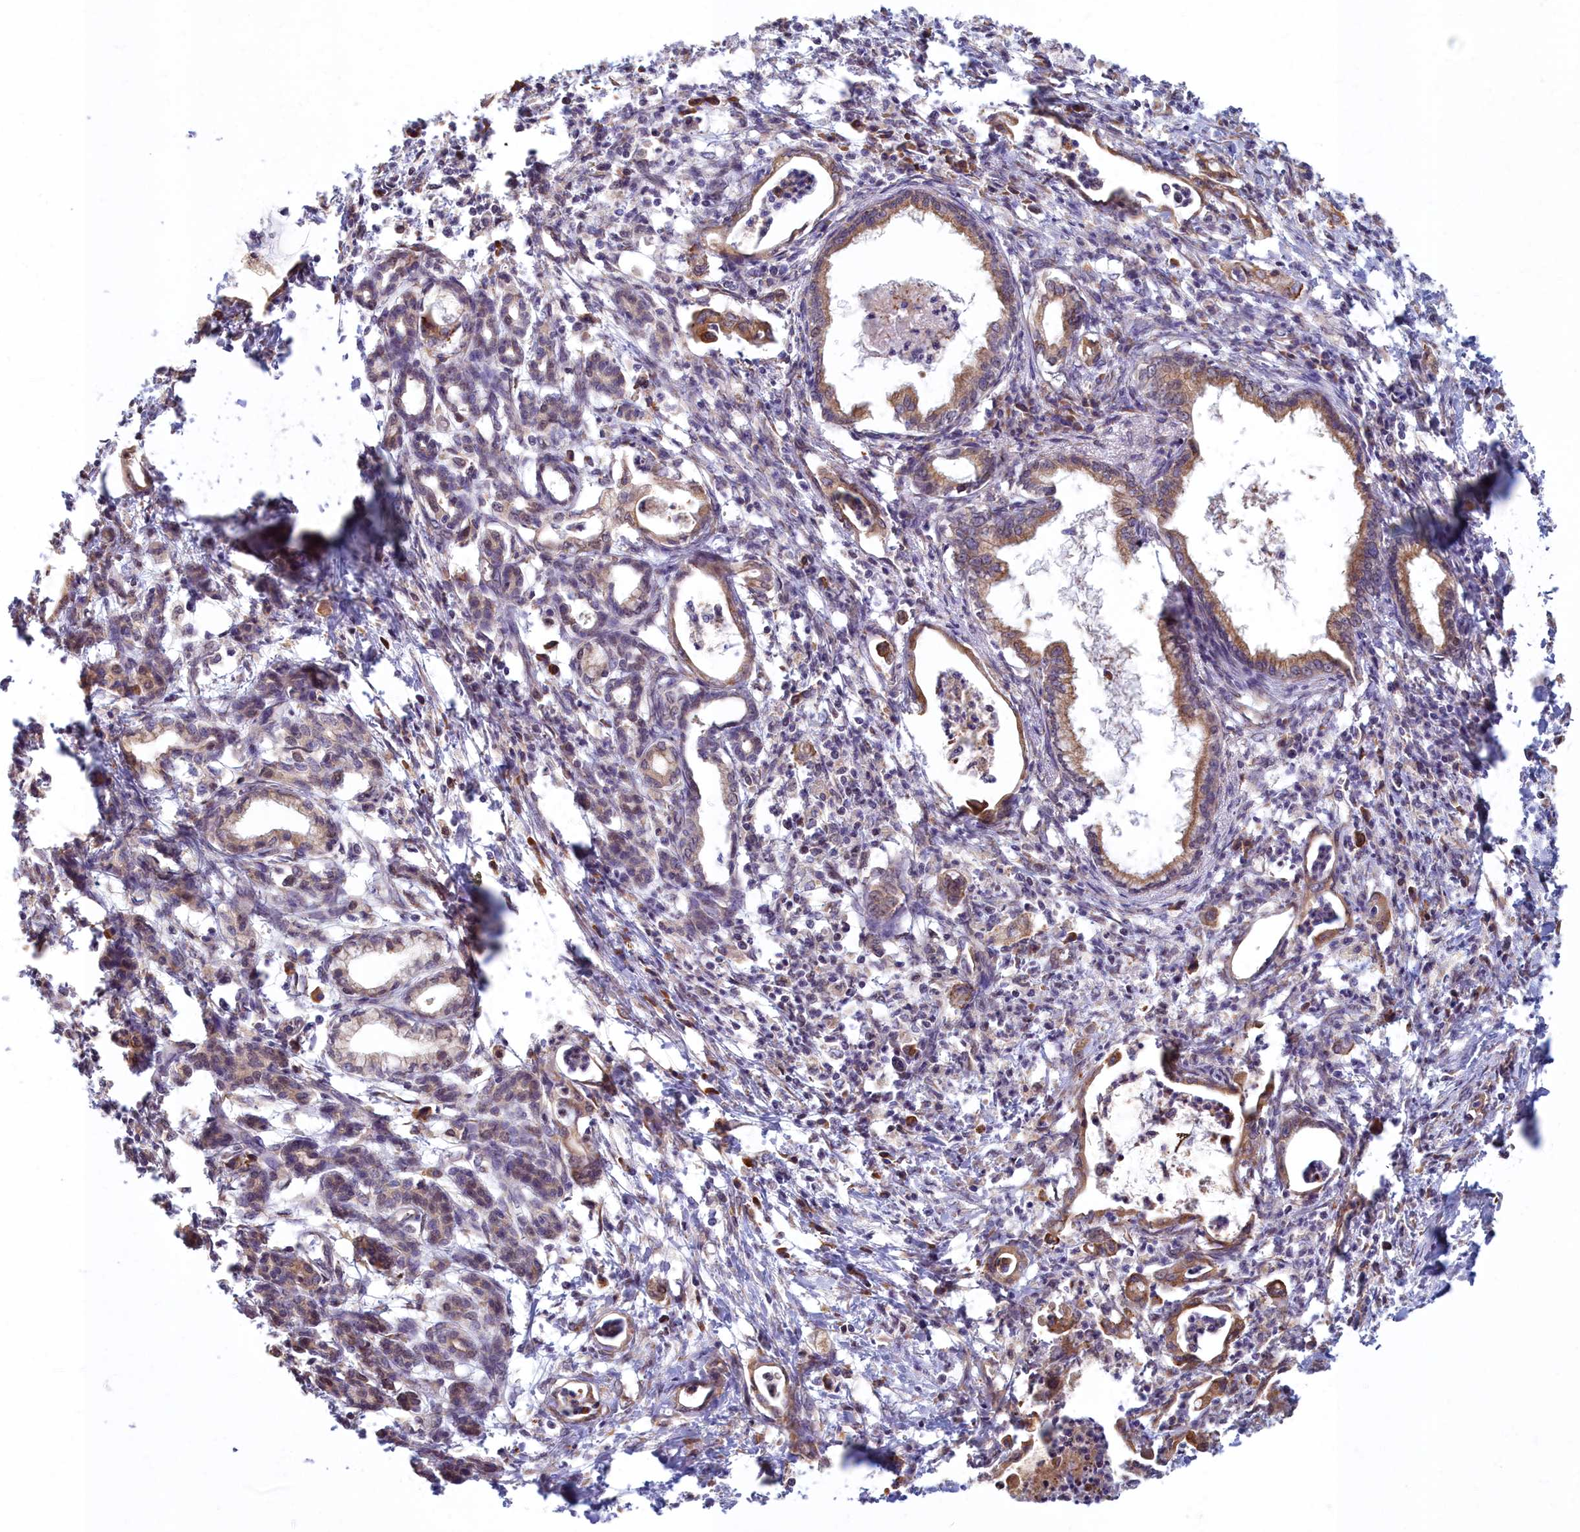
{"staining": {"intensity": "moderate", "quantity": ">75%", "location": "cytoplasmic/membranous"}, "tissue": "pancreatic cancer", "cell_type": "Tumor cells", "image_type": "cancer", "snomed": [{"axis": "morphology", "description": "Adenocarcinoma, NOS"}, {"axis": "topography", "description": "Pancreas"}], "caption": "There is medium levels of moderate cytoplasmic/membranous positivity in tumor cells of pancreatic cancer (adenocarcinoma), as demonstrated by immunohistochemical staining (brown color).", "gene": "MAK16", "patient": {"sex": "female", "age": 55}}